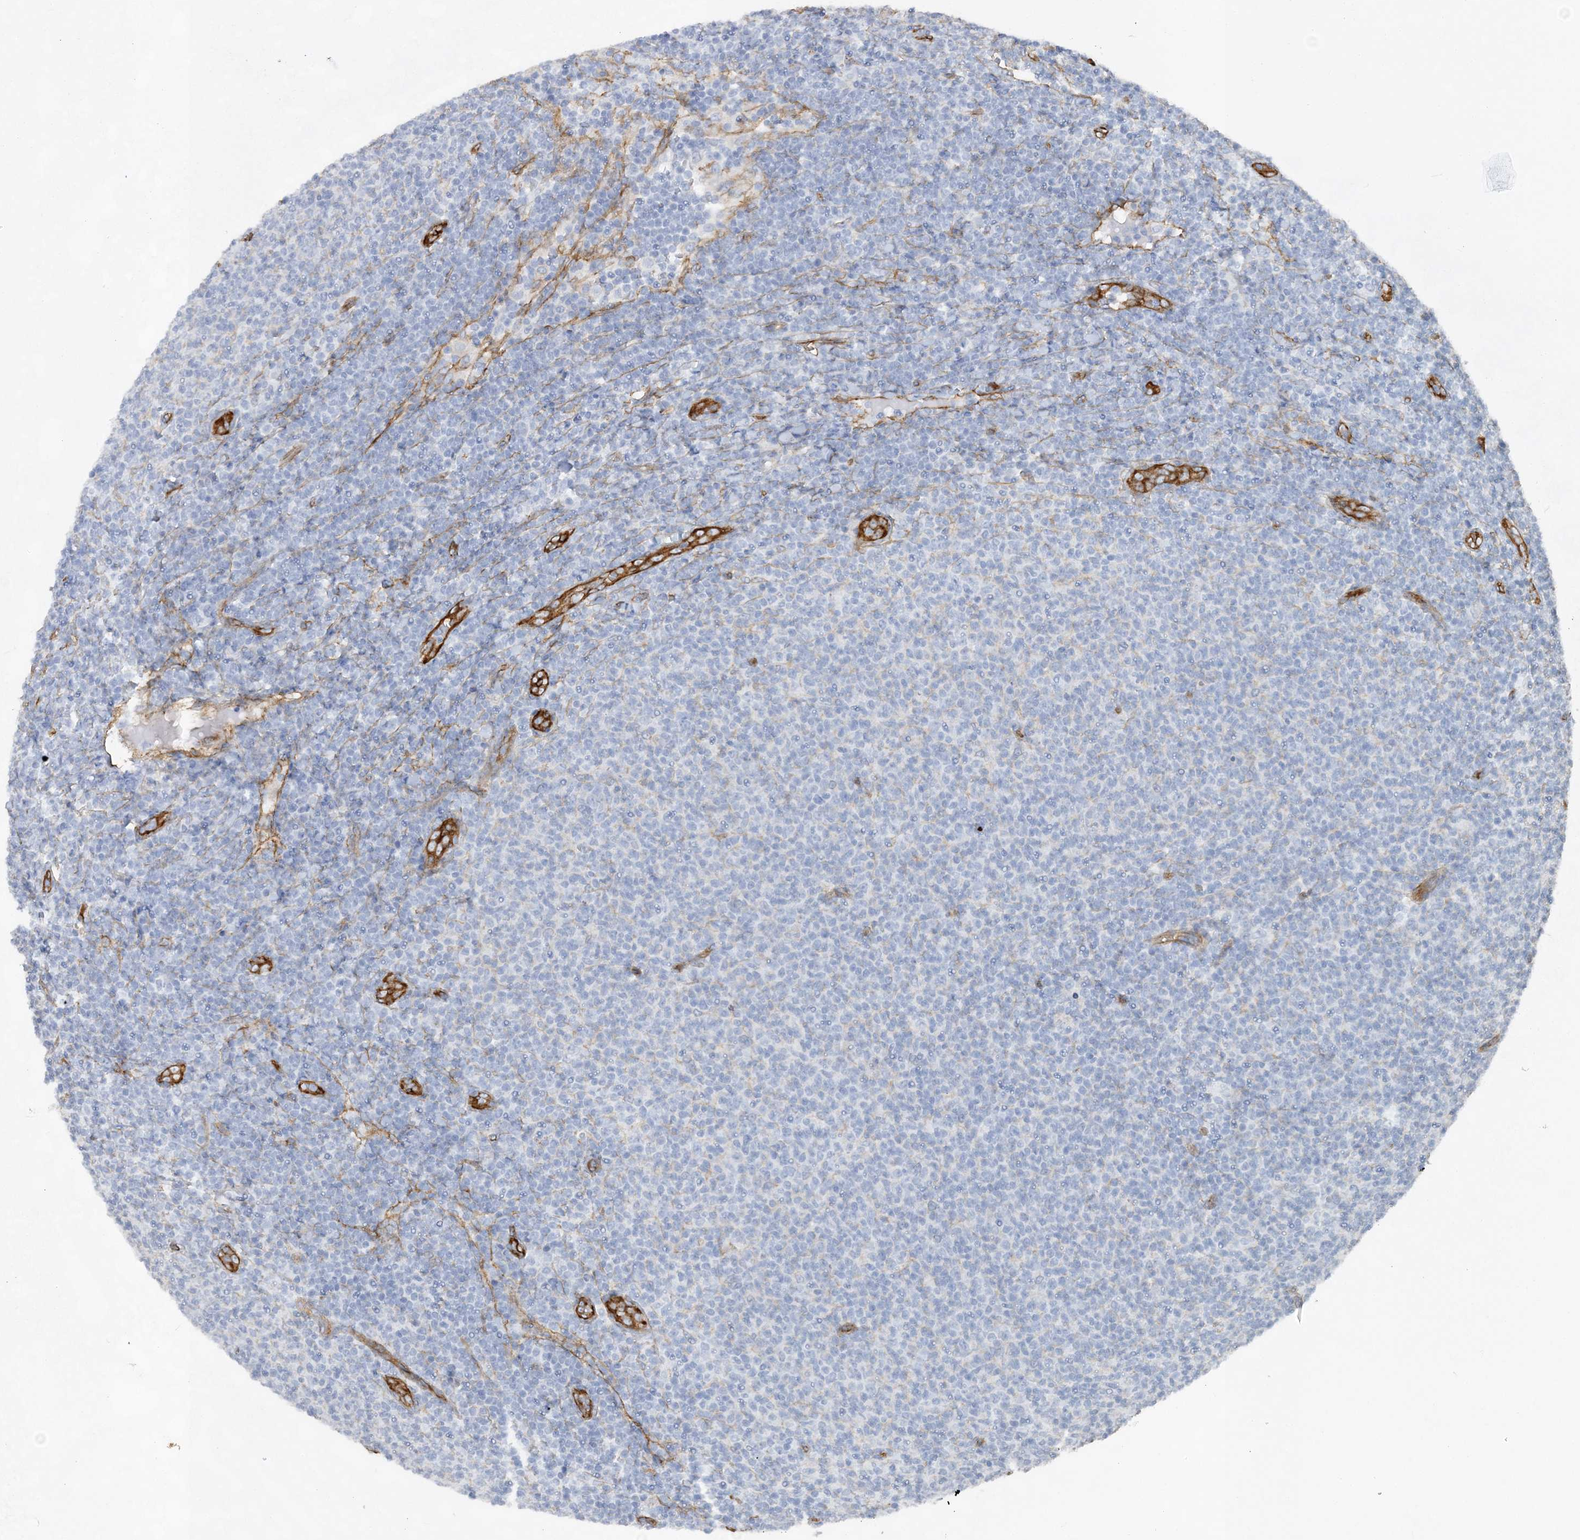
{"staining": {"intensity": "negative", "quantity": "none", "location": "none"}, "tissue": "lymphoma", "cell_type": "Tumor cells", "image_type": "cancer", "snomed": [{"axis": "morphology", "description": "Malignant lymphoma, non-Hodgkin's type, Low grade"}, {"axis": "topography", "description": "Lymph node"}], "caption": "Tumor cells show no significant staining in low-grade malignant lymphoma, non-Hodgkin's type.", "gene": "RAI14", "patient": {"sex": "male", "age": 66}}